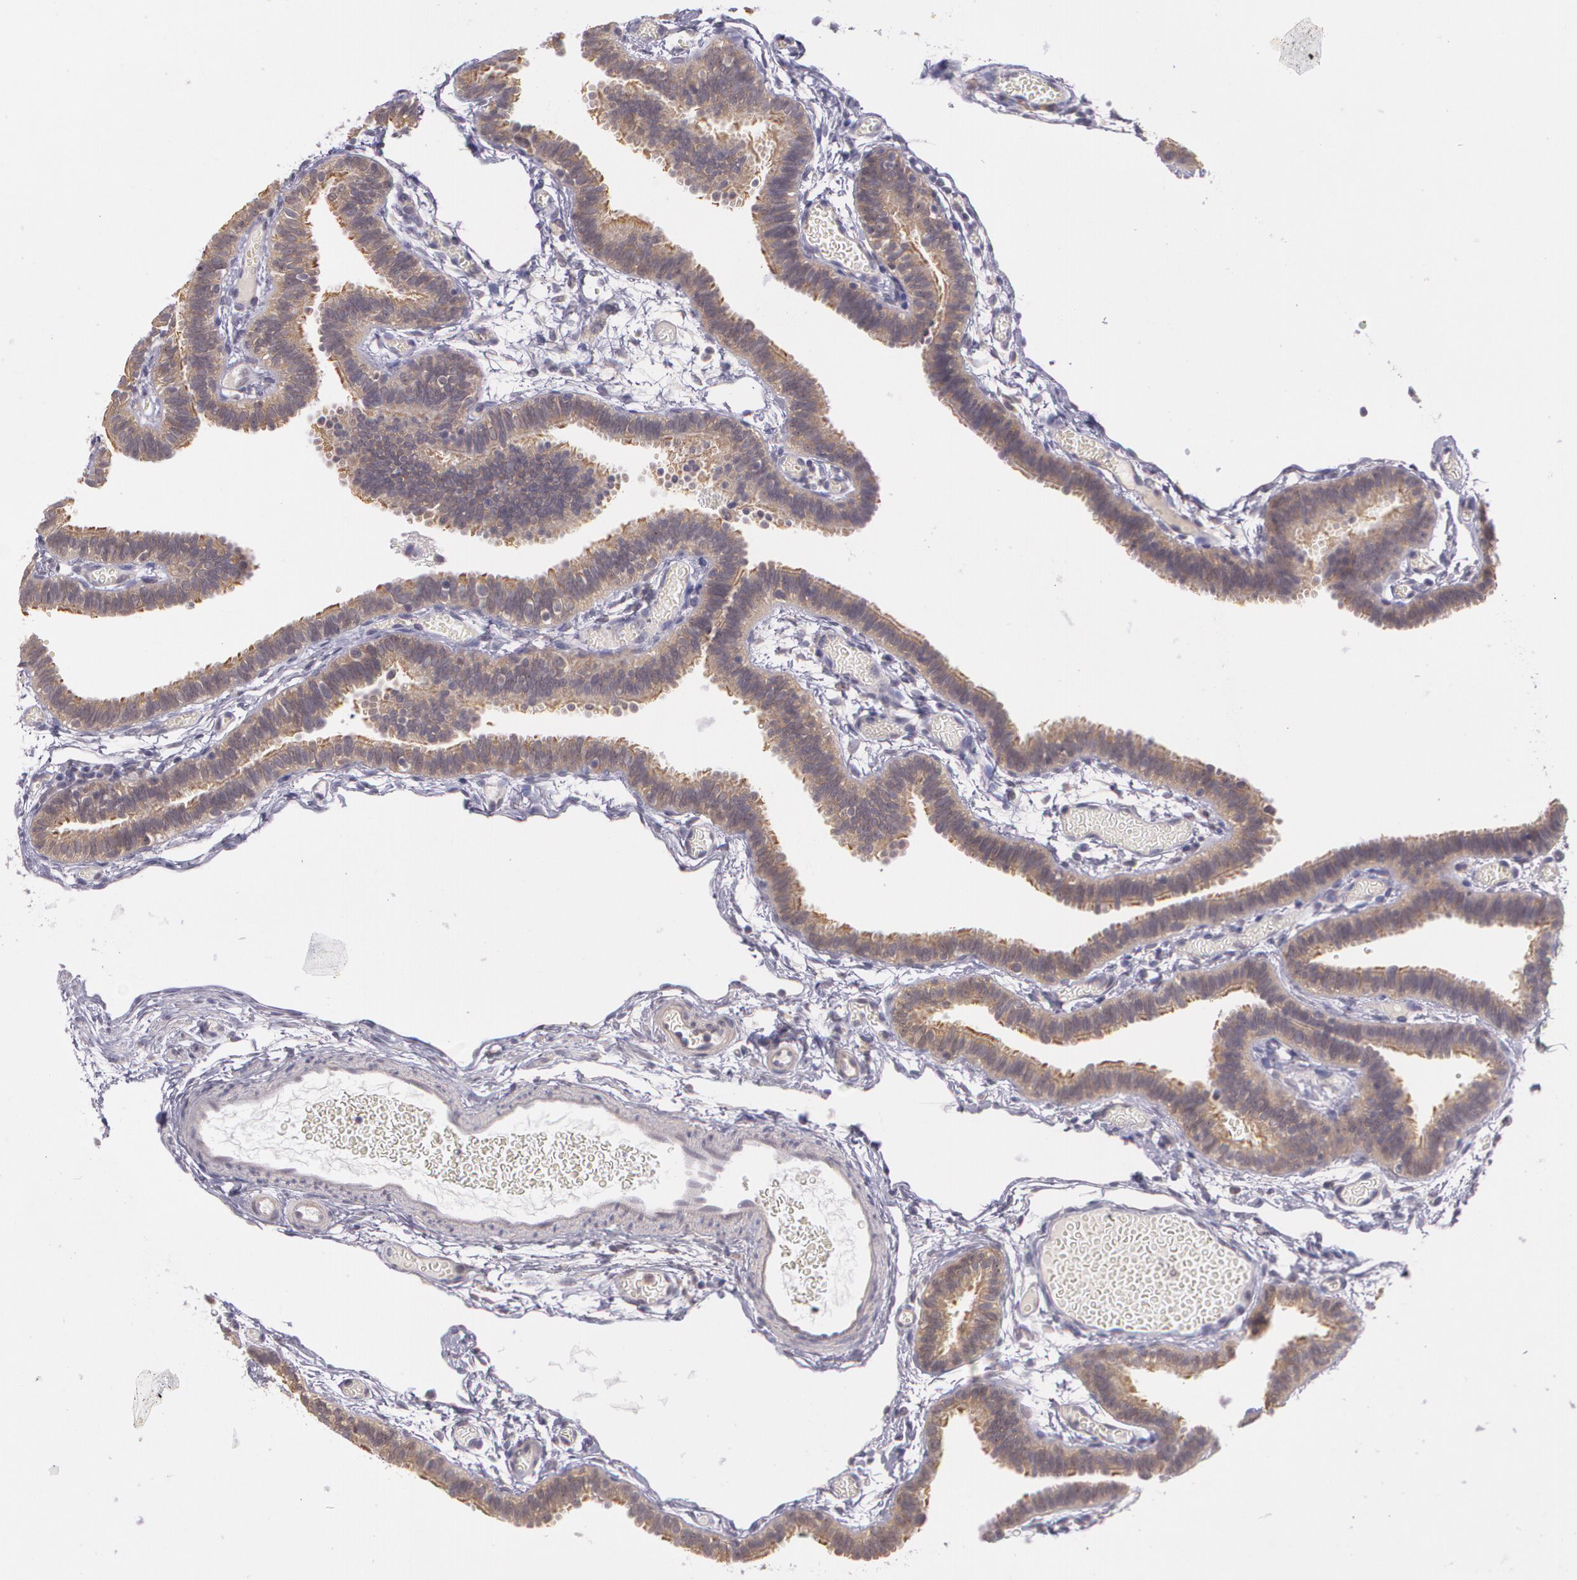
{"staining": {"intensity": "moderate", "quantity": ">75%", "location": "cytoplasmic/membranous"}, "tissue": "fallopian tube", "cell_type": "Glandular cells", "image_type": "normal", "snomed": [{"axis": "morphology", "description": "Normal tissue, NOS"}, {"axis": "topography", "description": "Fallopian tube"}], "caption": "Protein staining by immunohistochemistry shows moderate cytoplasmic/membranous staining in approximately >75% of glandular cells in unremarkable fallopian tube.", "gene": "CCL17", "patient": {"sex": "female", "age": 29}}